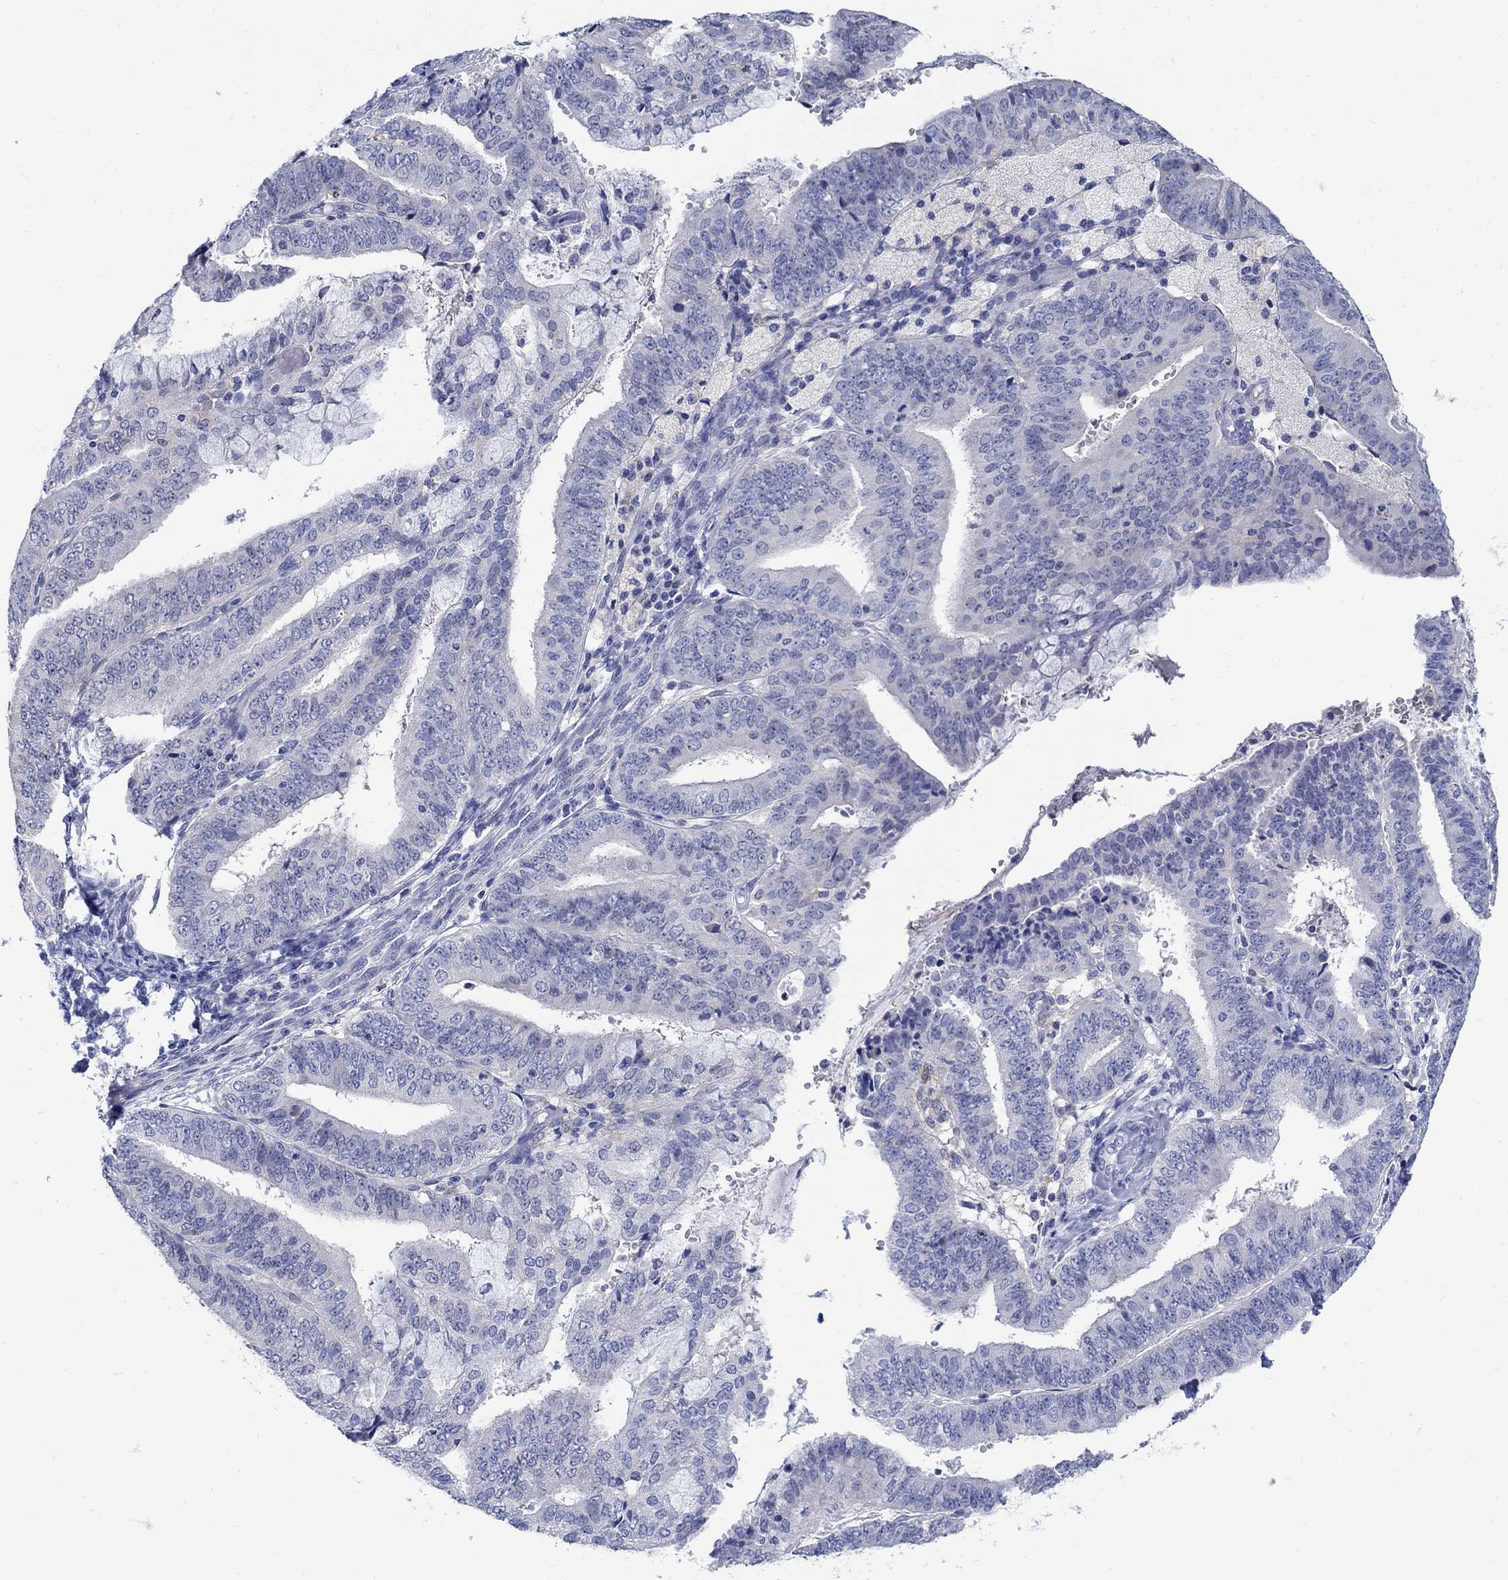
{"staining": {"intensity": "negative", "quantity": "none", "location": "none"}, "tissue": "endometrial cancer", "cell_type": "Tumor cells", "image_type": "cancer", "snomed": [{"axis": "morphology", "description": "Adenocarcinoma, NOS"}, {"axis": "topography", "description": "Endometrium"}], "caption": "Immunohistochemical staining of human endometrial adenocarcinoma displays no significant expression in tumor cells. The staining is performed using DAB (3,3'-diaminobenzidine) brown chromogen with nuclei counter-stained in using hematoxylin.", "gene": "REEP2", "patient": {"sex": "female", "age": 63}}